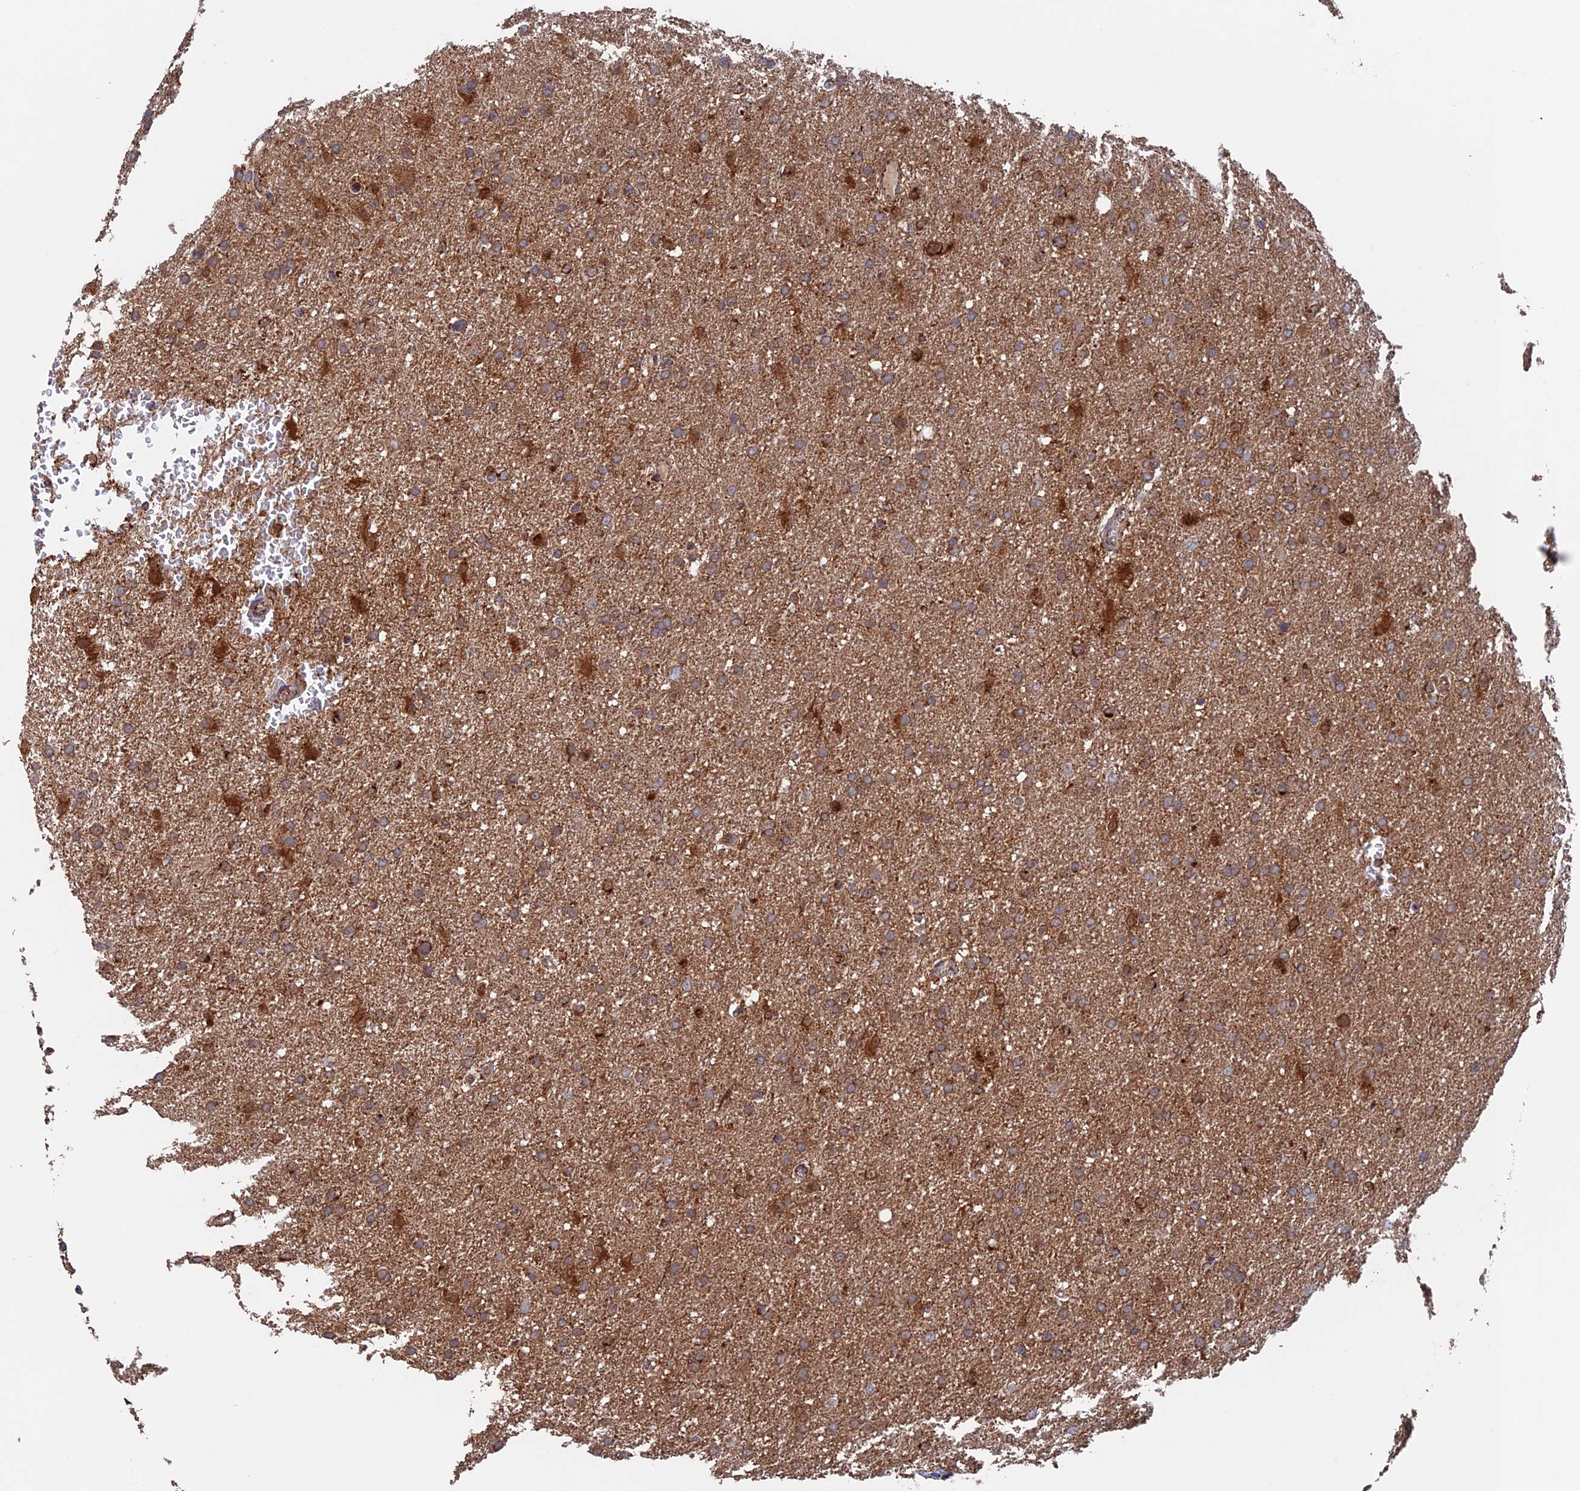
{"staining": {"intensity": "moderate", "quantity": ">75%", "location": "cytoplasmic/membranous"}, "tissue": "glioma", "cell_type": "Tumor cells", "image_type": "cancer", "snomed": [{"axis": "morphology", "description": "Glioma, malignant, High grade"}, {"axis": "topography", "description": "Cerebral cortex"}], "caption": "Immunohistochemistry of malignant high-grade glioma reveals medium levels of moderate cytoplasmic/membranous positivity in approximately >75% of tumor cells.", "gene": "DTYMK", "patient": {"sex": "female", "age": 36}}